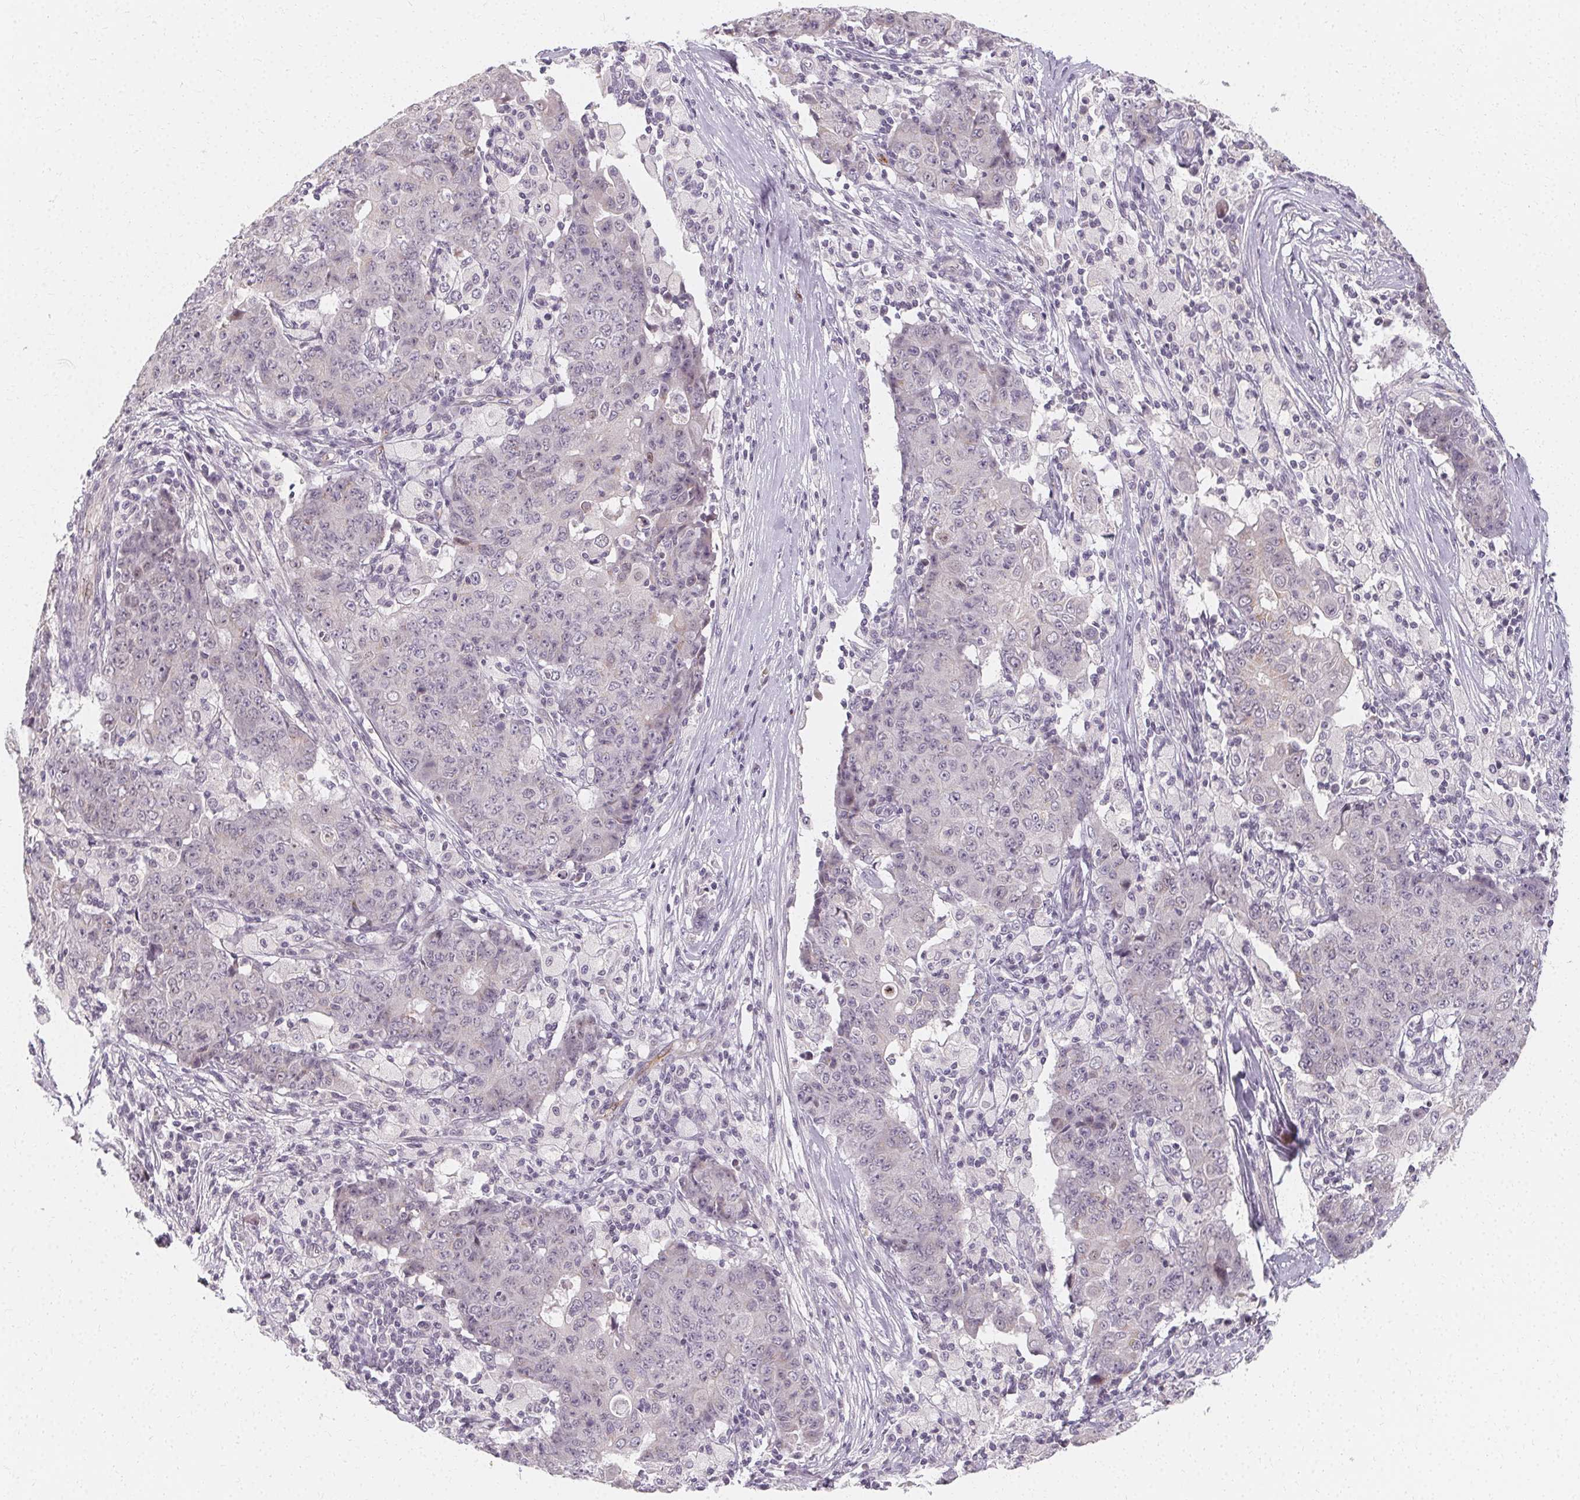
{"staining": {"intensity": "negative", "quantity": "none", "location": "none"}, "tissue": "ovarian cancer", "cell_type": "Tumor cells", "image_type": "cancer", "snomed": [{"axis": "morphology", "description": "Carcinoma, endometroid"}, {"axis": "topography", "description": "Ovary"}], "caption": "The photomicrograph reveals no significant positivity in tumor cells of ovarian cancer. (Stains: DAB (3,3'-diaminobenzidine) immunohistochemistry (IHC) with hematoxylin counter stain, Microscopy: brightfield microscopy at high magnification).", "gene": "CLCNKB", "patient": {"sex": "female", "age": 42}}